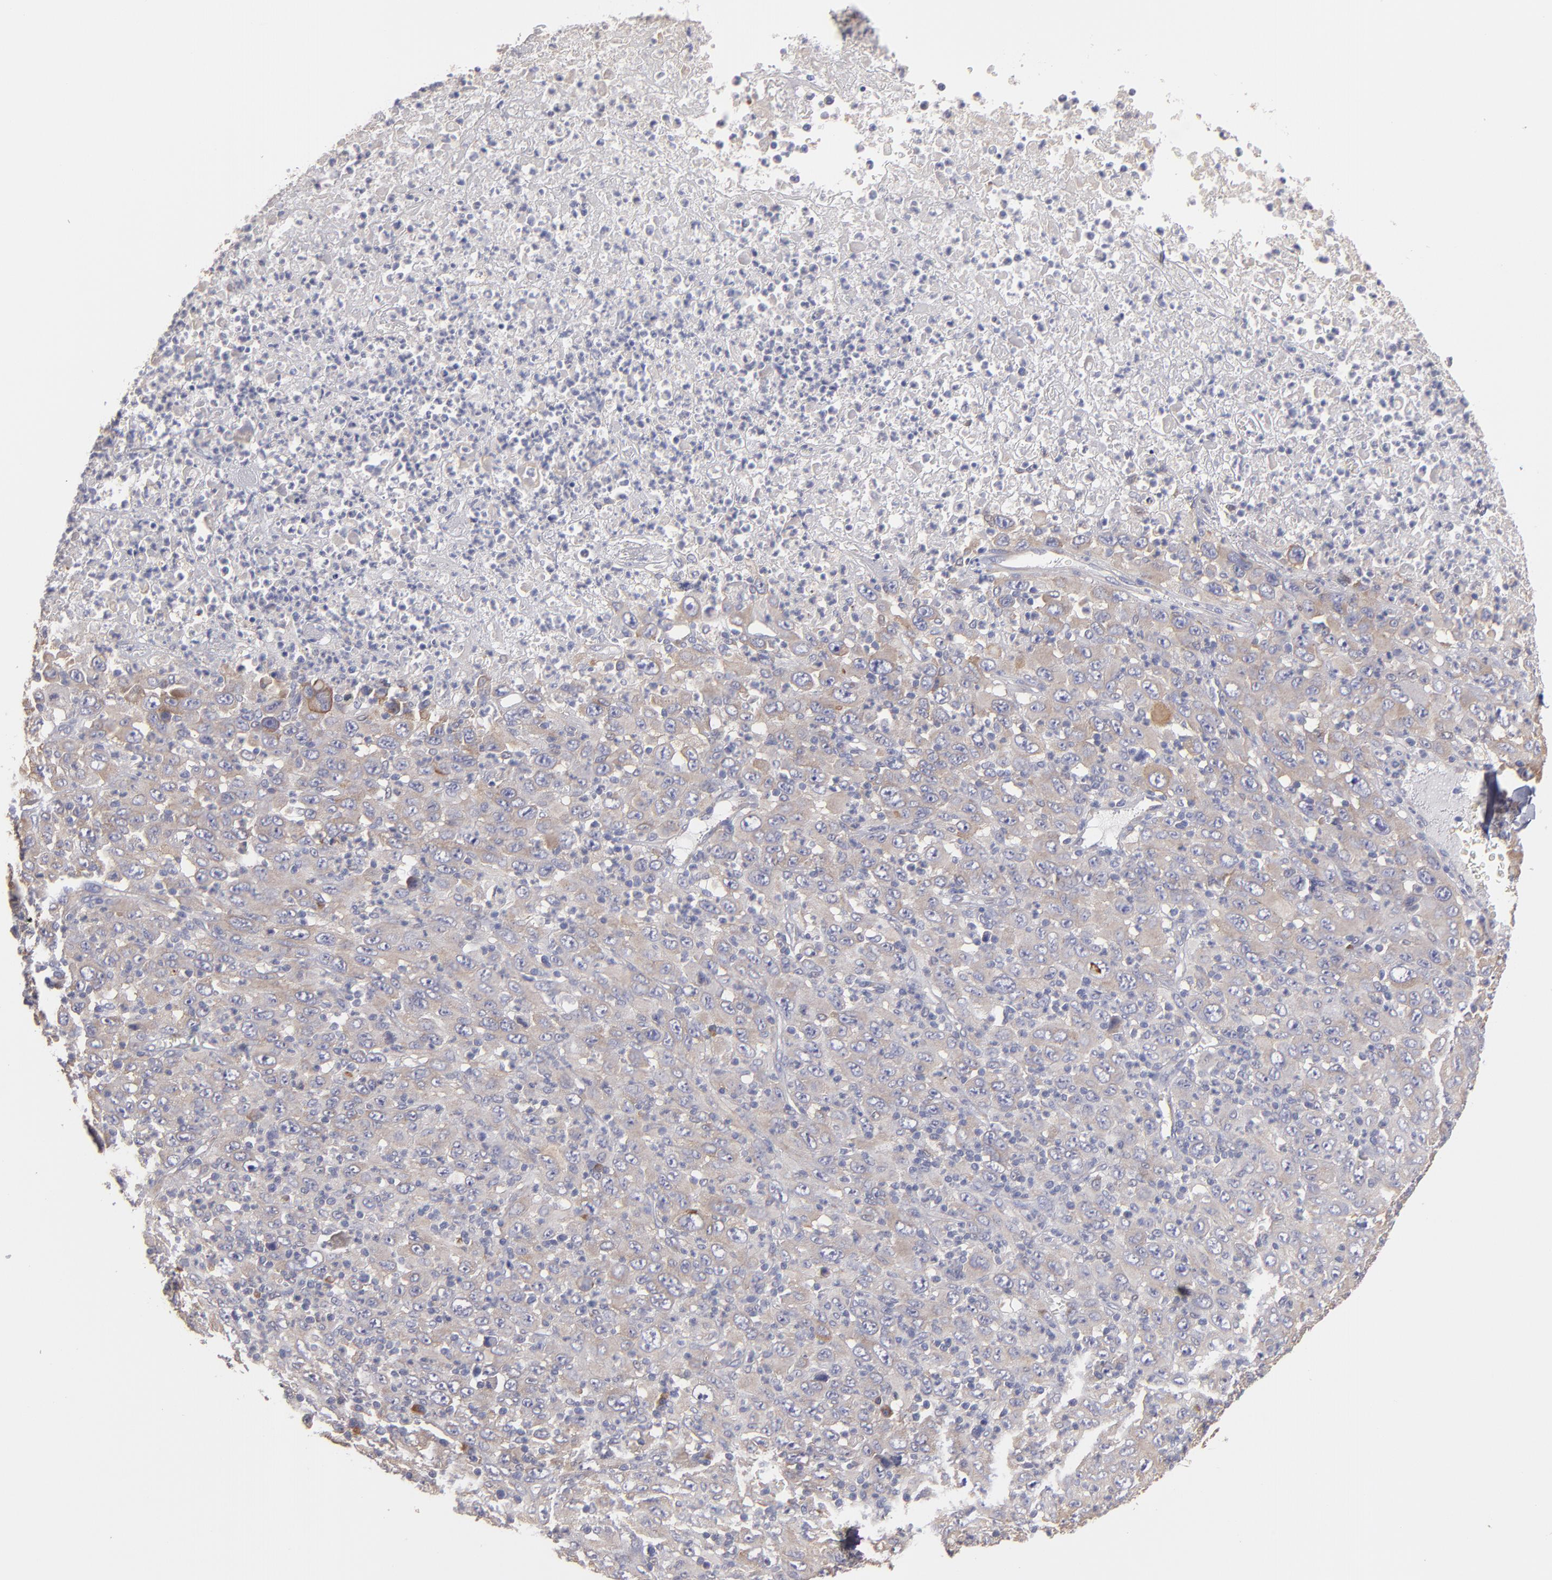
{"staining": {"intensity": "weak", "quantity": "25%-75%", "location": "cytoplasmic/membranous"}, "tissue": "melanoma", "cell_type": "Tumor cells", "image_type": "cancer", "snomed": [{"axis": "morphology", "description": "Malignant melanoma, Metastatic site"}, {"axis": "topography", "description": "Skin"}], "caption": "The histopathology image exhibits staining of malignant melanoma (metastatic site), revealing weak cytoplasmic/membranous protein positivity (brown color) within tumor cells.", "gene": "ENTPD5", "patient": {"sex": "female", "age": 56}}